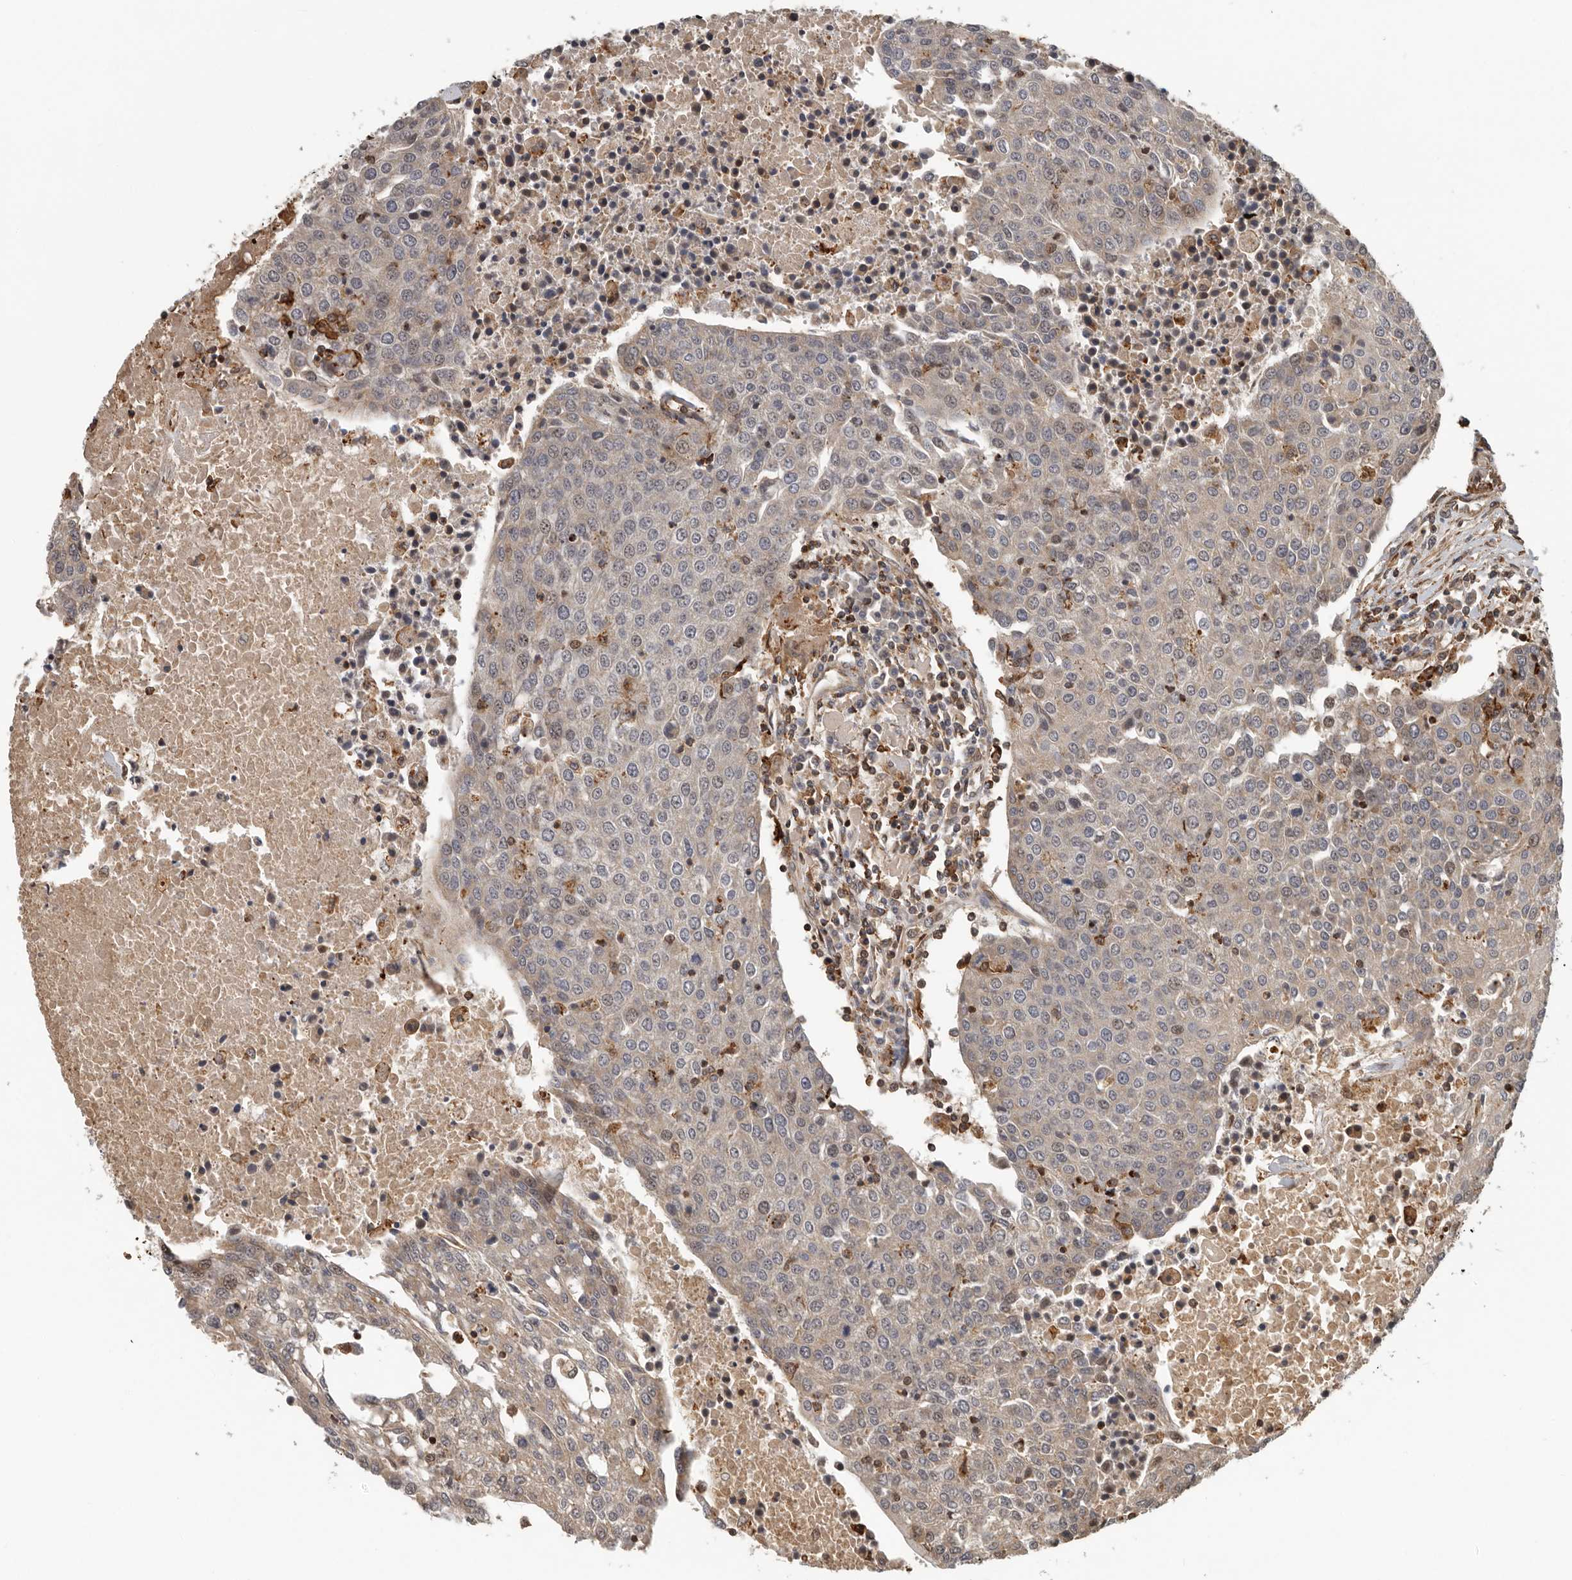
{"staining": {"intensity": "weak", "quantity": "<25%", "location": "nuclear"}, "tissue": "urothelial cancer", "cell_type": "Tumor cells", "image_type": "cancer", "snomed": [{"axis": "morphology", "description": "Urothelial carcinoma, High grade"}, {"axis": "topography", "description": "Urinary bladder"}], "caption": "Immunohistochemistry of high-grade urothelial carcinoma exhibits no positivity in tumor cells.", "gene": "RNF157", "patient": {"sex": "female", "age": 85}}